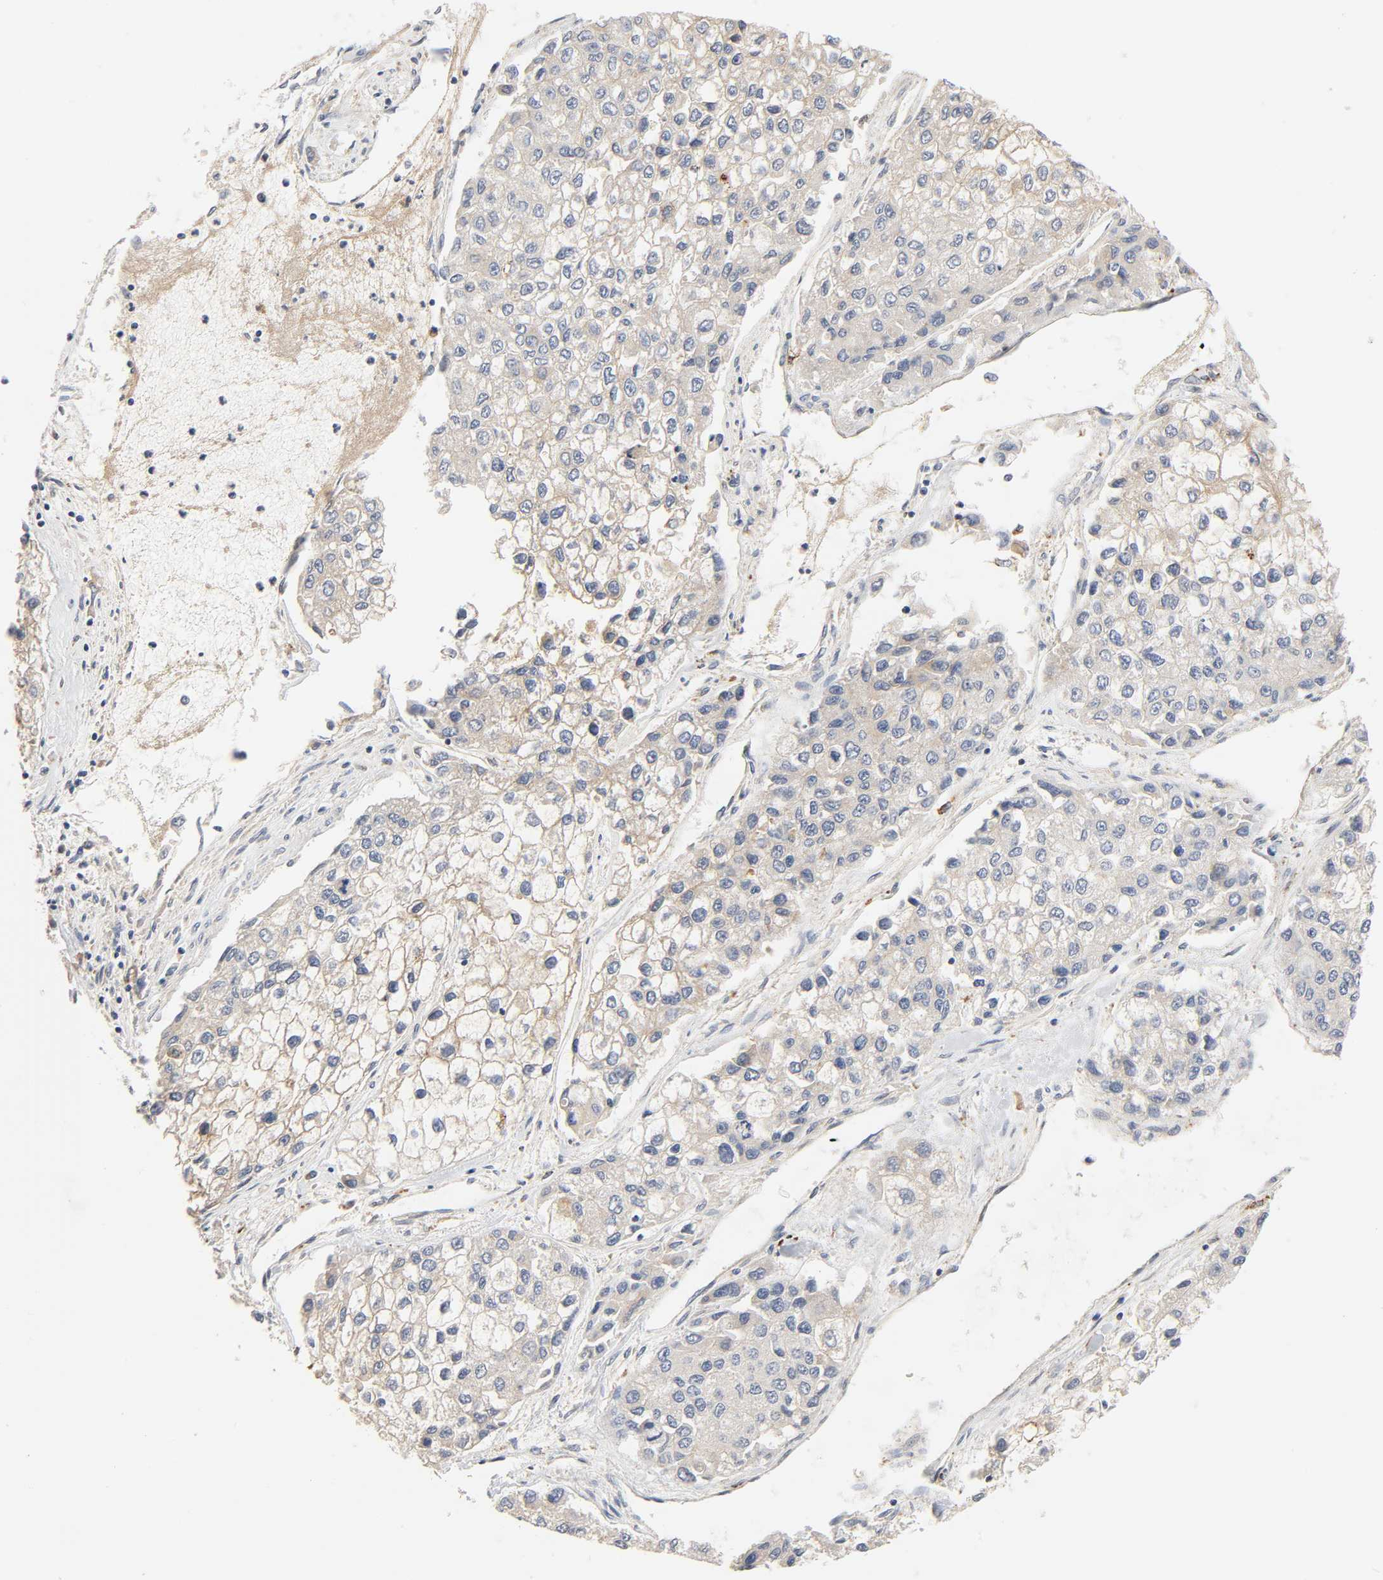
{"staining": {"intensity": "weak", "quantity": "25%-75%", "location": "cytoplasmic/membranous"}, "tissue": "liver cancer", "cell_type": "Tumor cells", "image_type": "cancer", "snomed": [{"axis": "morphology", "description": "Carcinoma, Hepatocellular, NOS"}, {"axis": "topography", "description": "Liver"}], "caption": "This micrograph displays hepatocellular carcinoma (liver) stained with immunohistochemistry to label a protein in brown. The cytoplasmic/membranous of tumor cells show weak positivity for the protein. Nuclei are counter-stained blue.", "gene": "REEP6", "patient": {"sex": "female", "age": 66}}